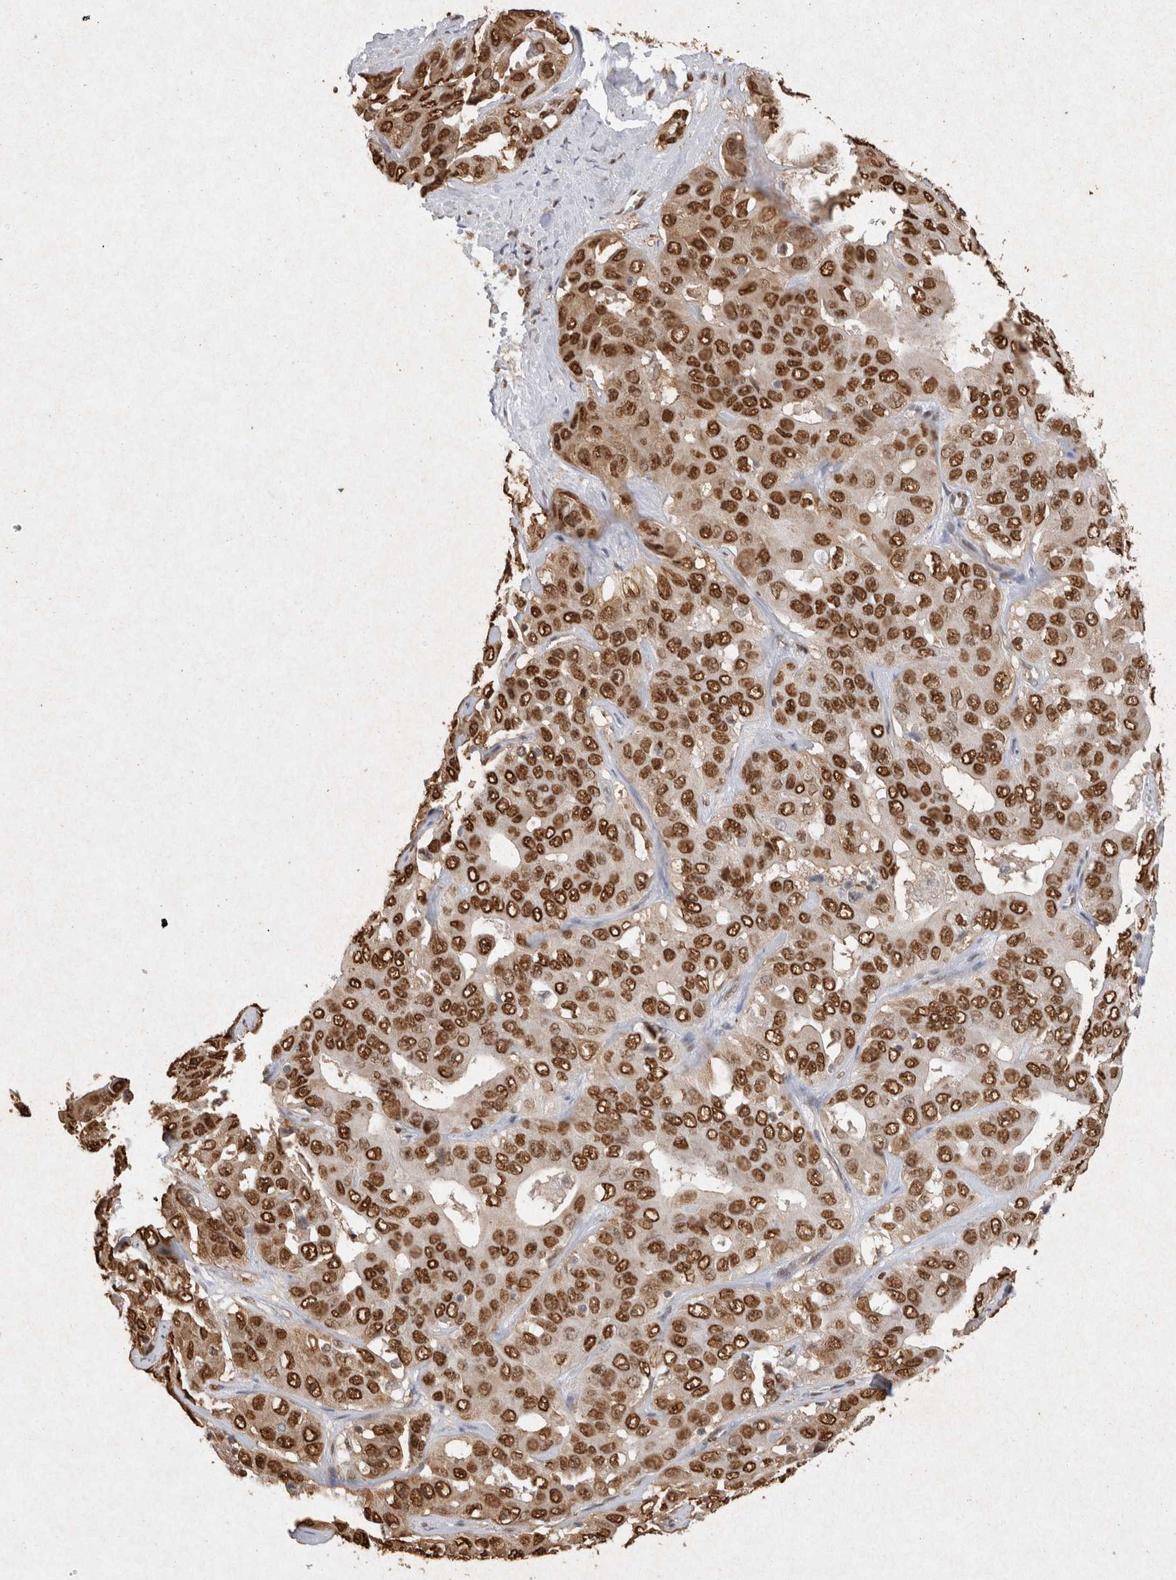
{"staining": {"intensity": "strong", "quantity": ">75%", "location": "nuclear"}, "tissue": "liver cancer", "cell_type": "Tumor cells", "image_type": "cancer", "snomed": [{"axis": "morphology", "description": "Cholangiocarcinoma"}, {"axis": "topography", "description": "Liver"}], "caption": "Immunohistochemistry micrograph of neoplastic tissue: liver cancer stained using immunohistochemistry exhibits high levels of strong protein expression localized specifically in the nuclear of tumor cells, appearing as a nuclear brown color.", "gene": "HDGF", "patient": {"sex": "female", "age": 52}}